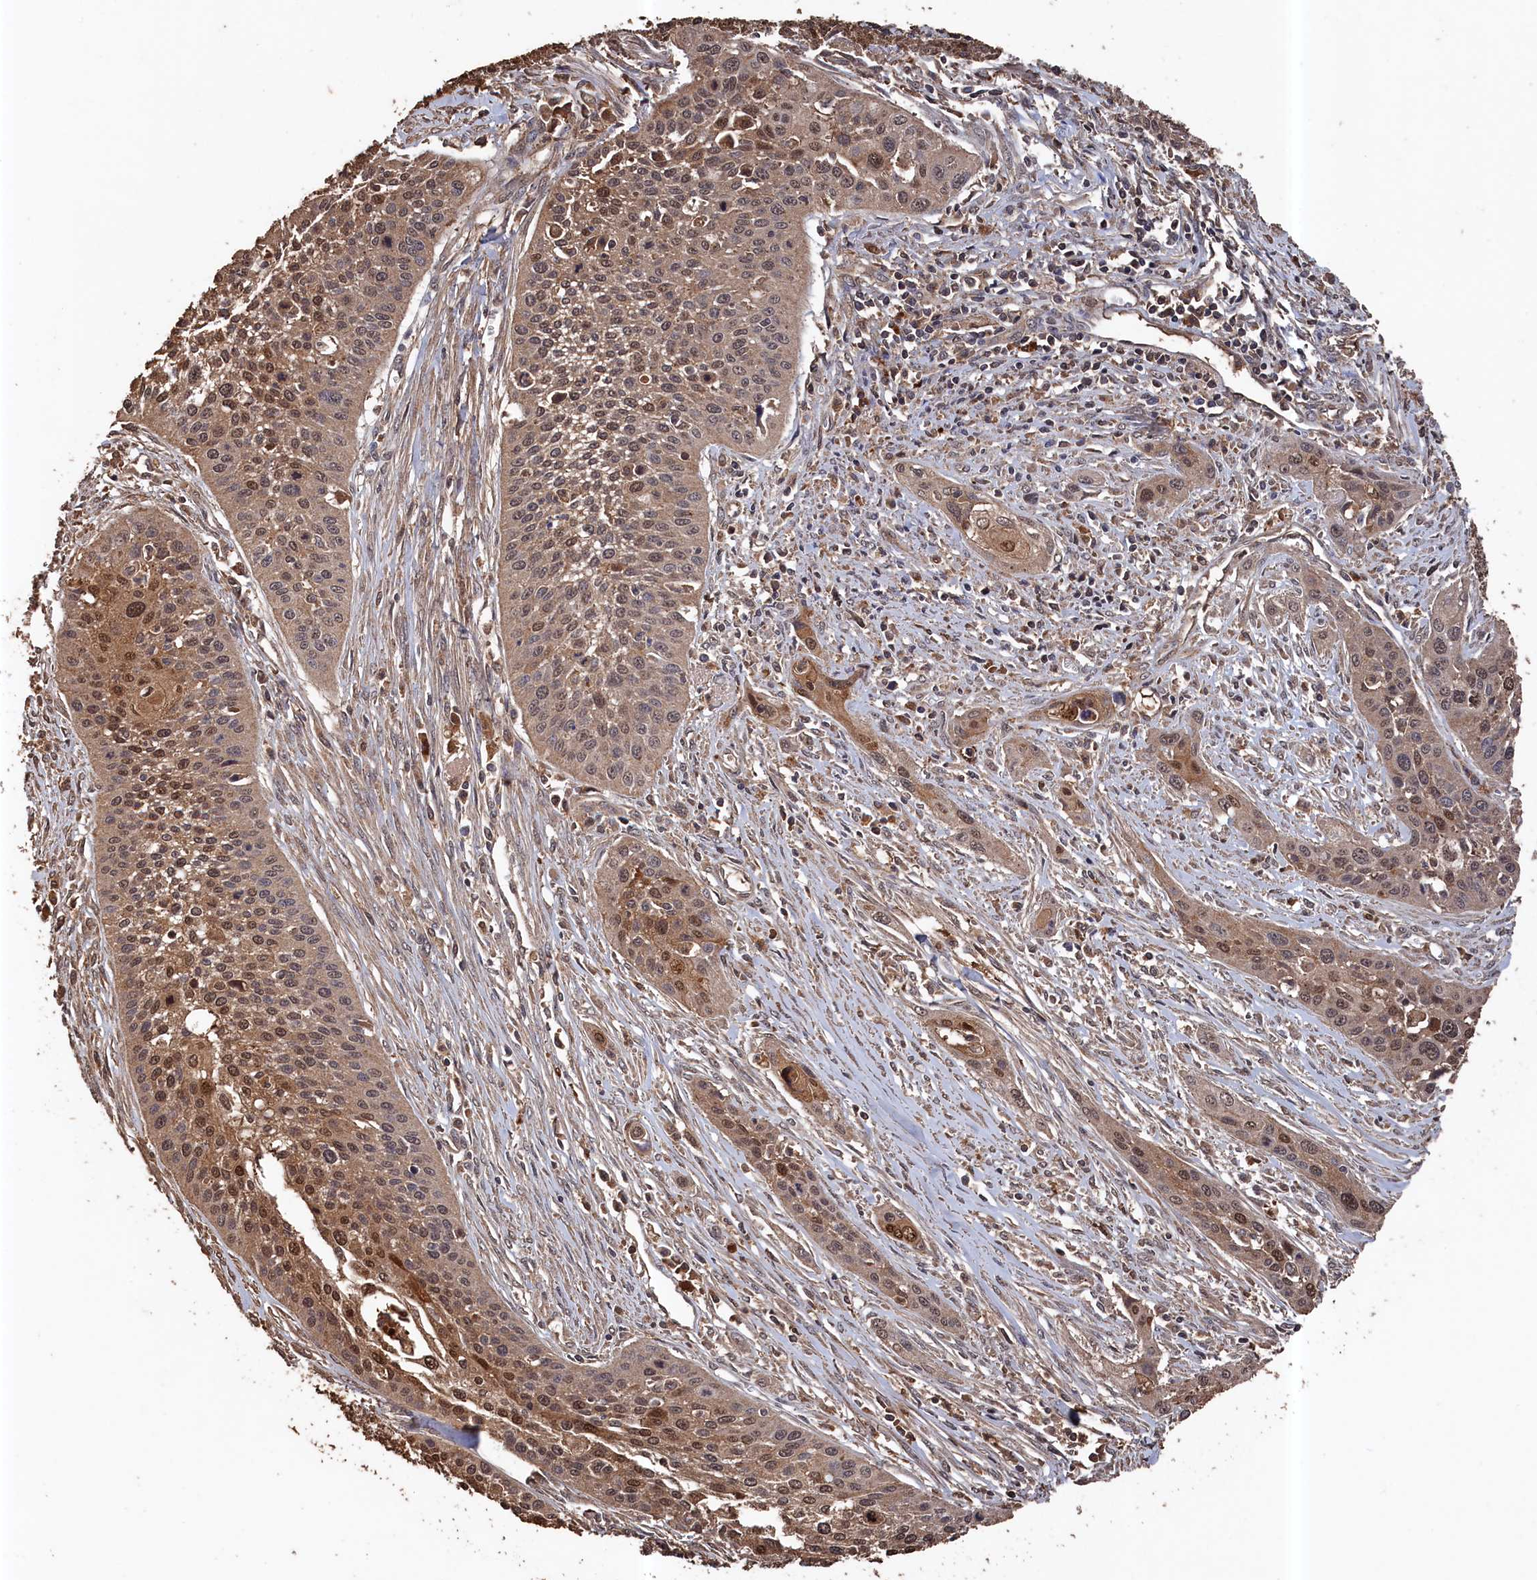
{"staining": {"intensity": "moderate", "quantity": ">75%", "location": "cytoplasmic/membranous,nuclear"}, "tissue": "cervical cancer", "cell_type": "Tumor cells", "image_type": "cancer", "snomed": [{"axis": "morphology", "description": "Squamous cell carcinoma, NOS"}, {"axis": "topography", "description": "Cervix"}], "caption": "Immunohistochemistry (IHC) image of cervical cancer stained for a protein (brown), which demonstrates medium levels of moderate cytoplasmic/membranous and nuclear staining in approximately >75% of tumor cells.", "gene": "SNX33", "patient": {"sex": "female", "age": 34}}